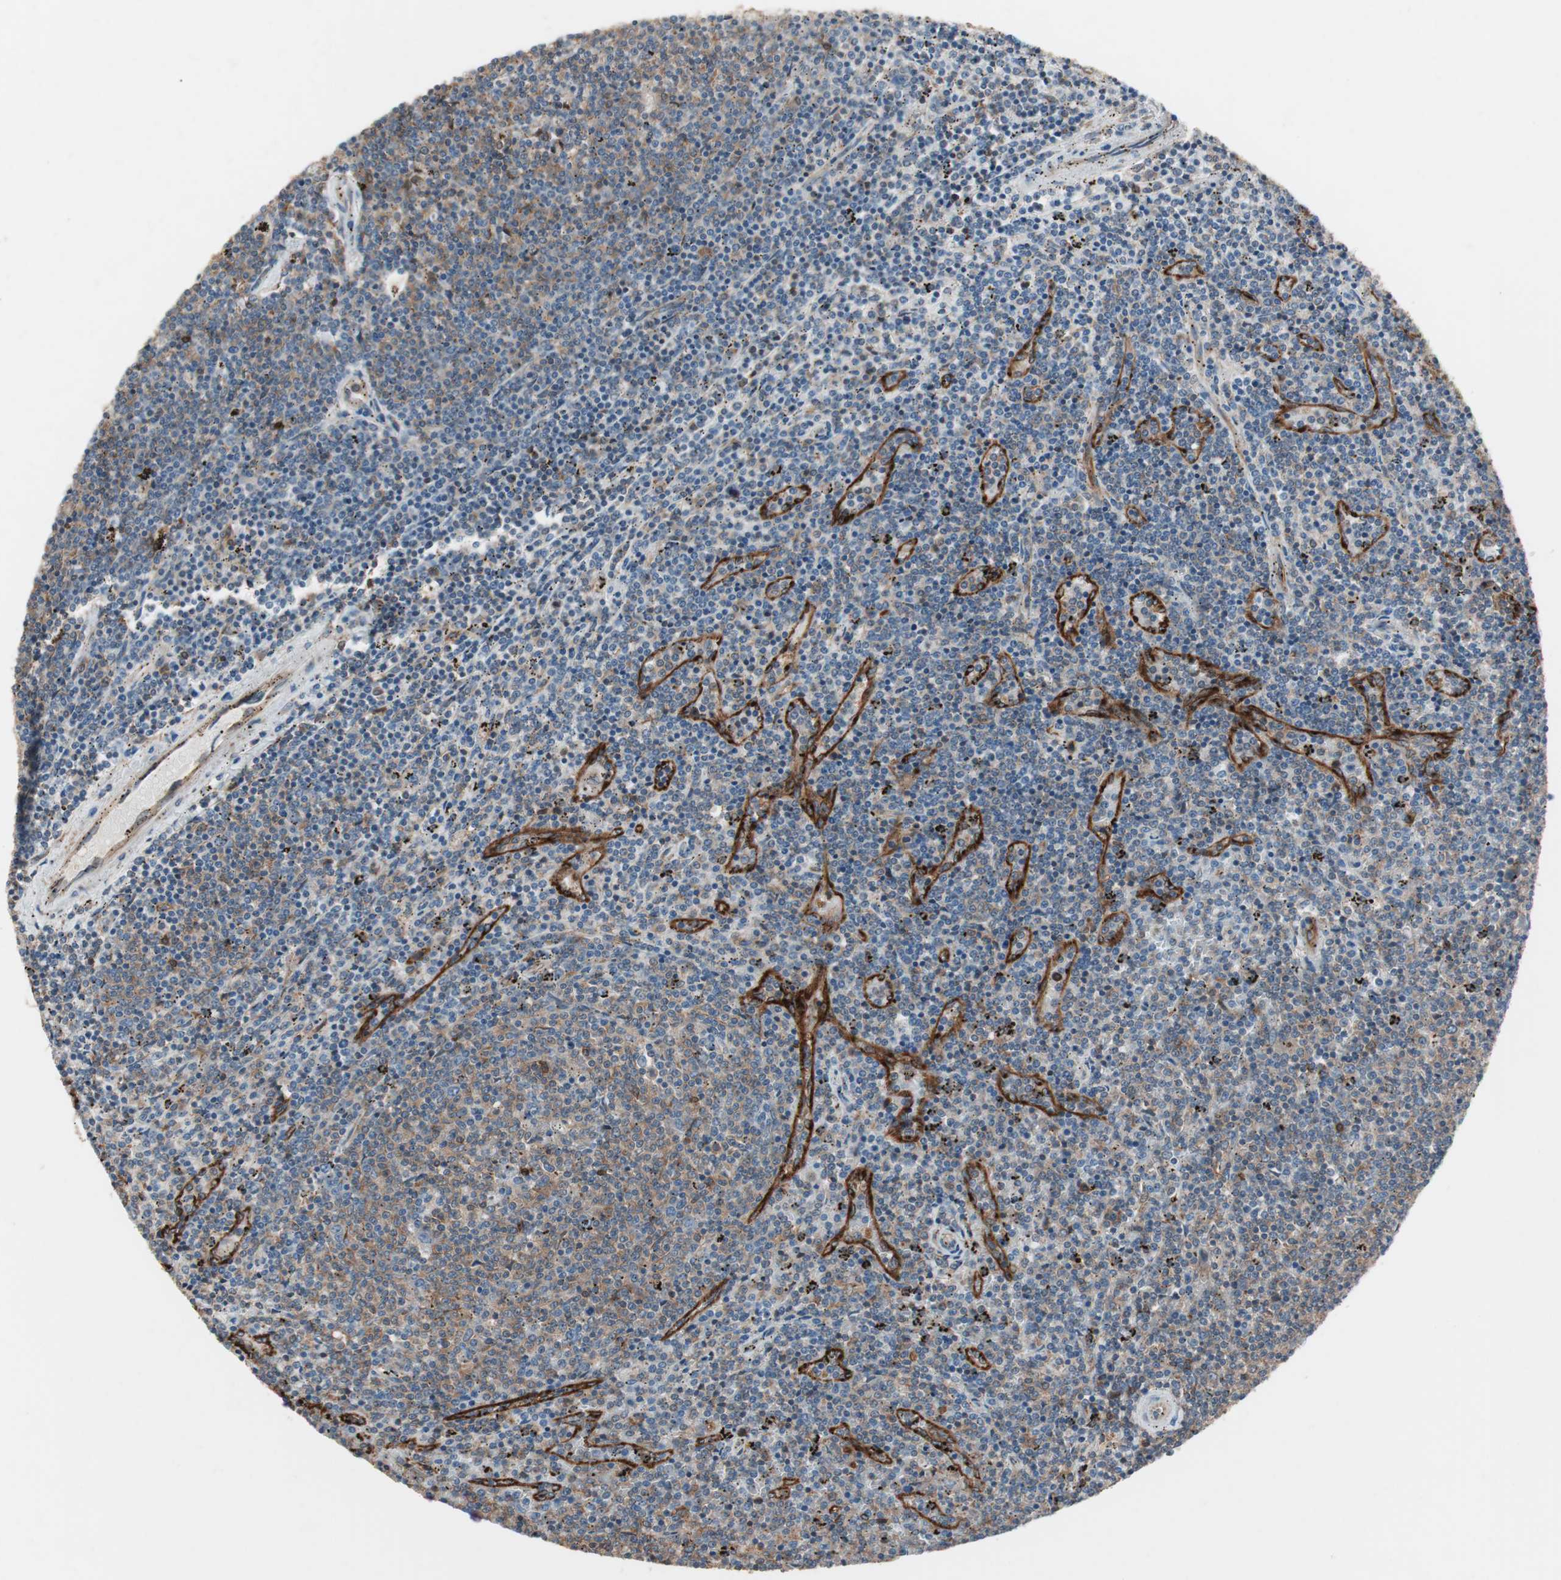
{"staining": {"intensity": "moderate", "quantity": "25%-75%", "location": "cytoplasmic/membranous"}, "tissue": "lymphoma", "cell_type": "Tumor cells", "image_type": "cancer", "snomed": [{"axis": "morphology", "description": "Malignant lymphoma, non-Hodgkin's type, Low grade"}, {"axis": "topography", "description": "Spleen"}], "caption": "A high-resolution photomicrograph shows immunohistochemistry (IHC) staining of lymphoma, which displays moderate cytoplasmic/membranous staining in approximately 25%-75% of tumor cells. Immunohistochemistry stains the protein in brown and the nuclei are stained blue.", "gene": "STAB1", "patient": {"sex": "female", "age": 50}}